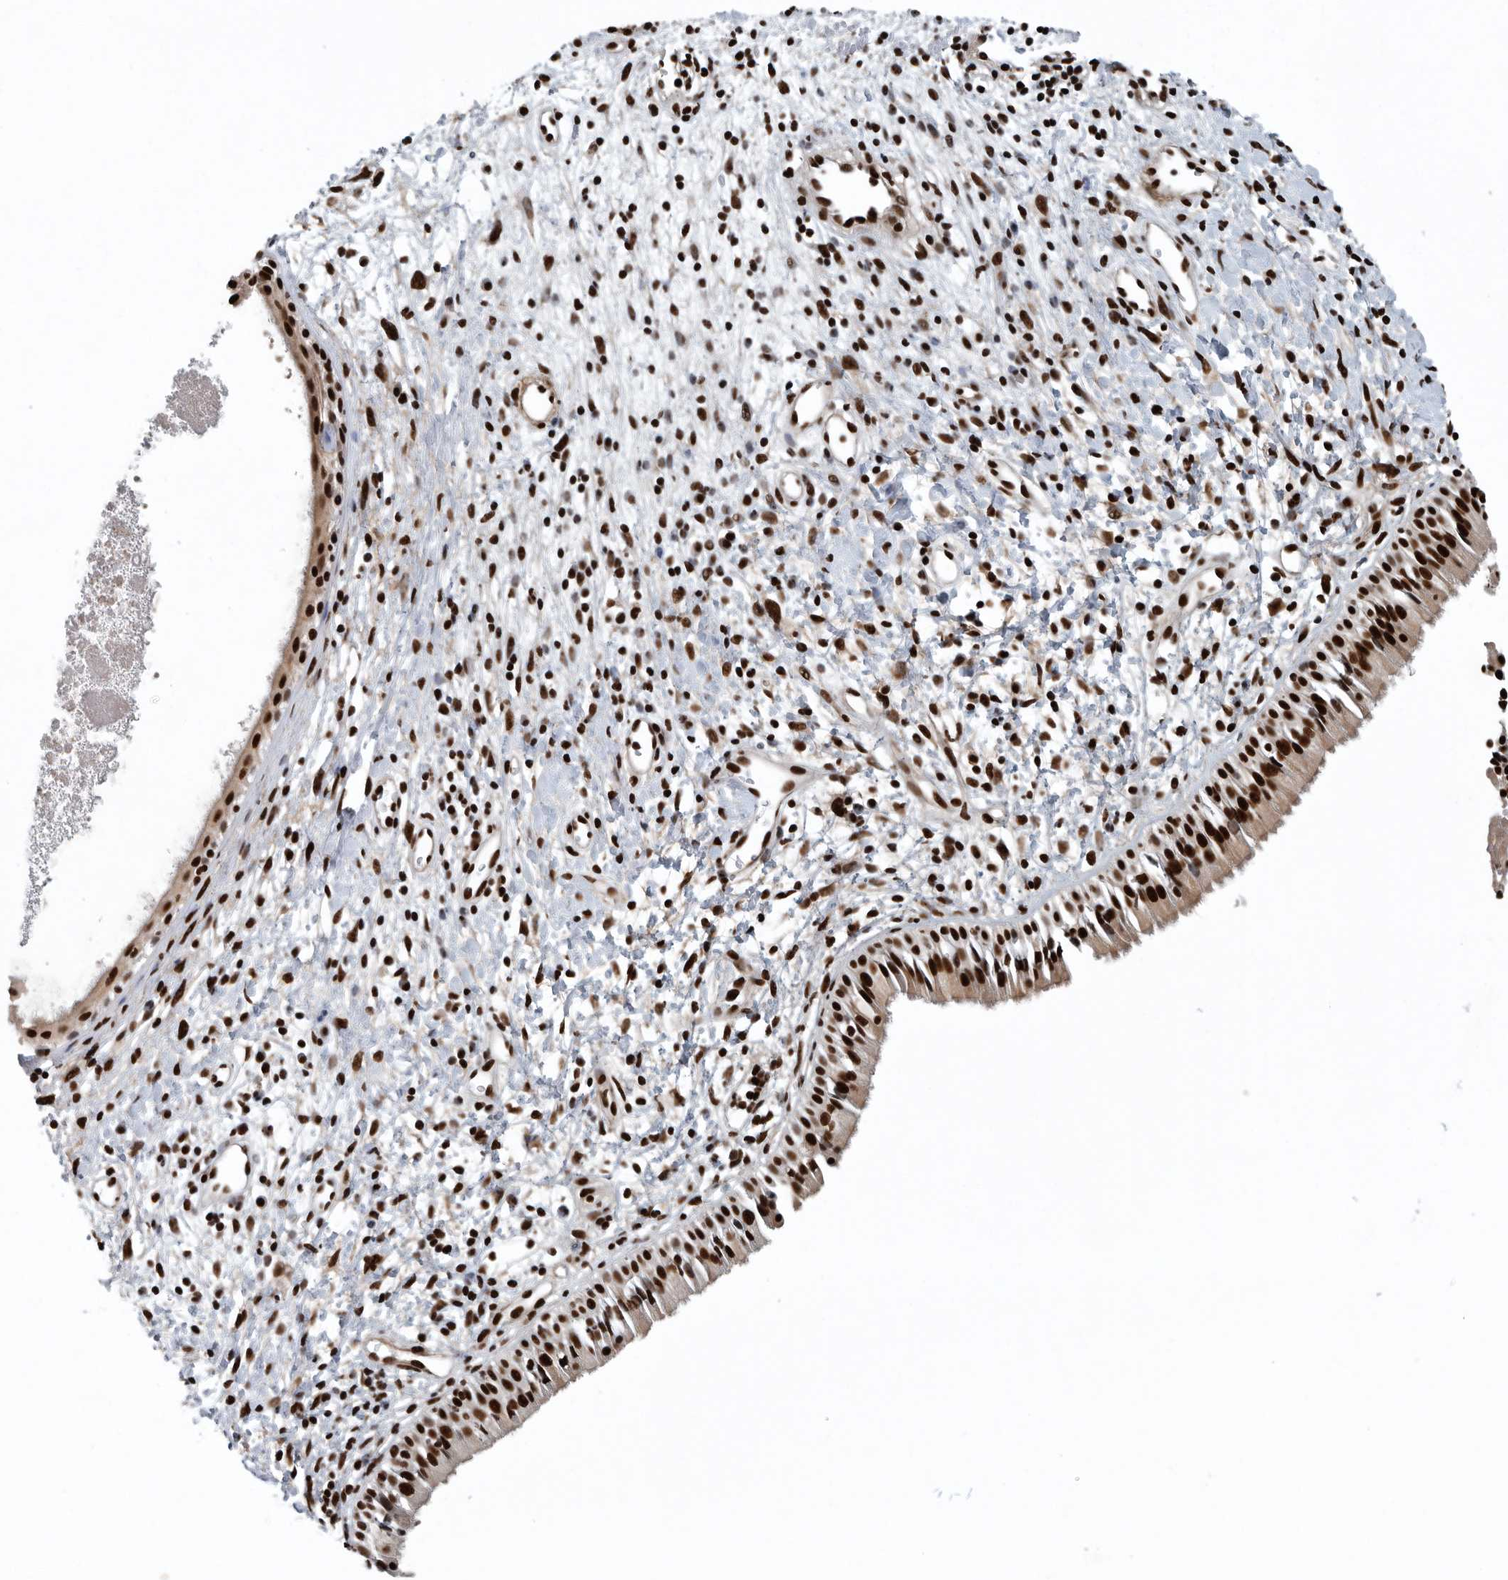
{"staining": {"intensity": "strong", "quantity": ">75%", "location": "nuclear"}, "tissue": "nasopharynx", "cell_type": "Respiratory epithelial cells", "image_type": "normal", "snomed": [{"axis": "morphology", "description": "Normal tissue, NOS"}, {"axis": "topography", "description": "Nasopharynx"}], "caption": "Immunohistochemistry histopathology image of benign nasopharynx: nasopharynx stained using immunohistochemistry displays high levels of strong protein expression localized specifically in the nuclear of respiratory epithelial cells, appearing as a nuclear brown color.", "gene": "SENP7", "patient": {"sex": "male", "age": 22}}